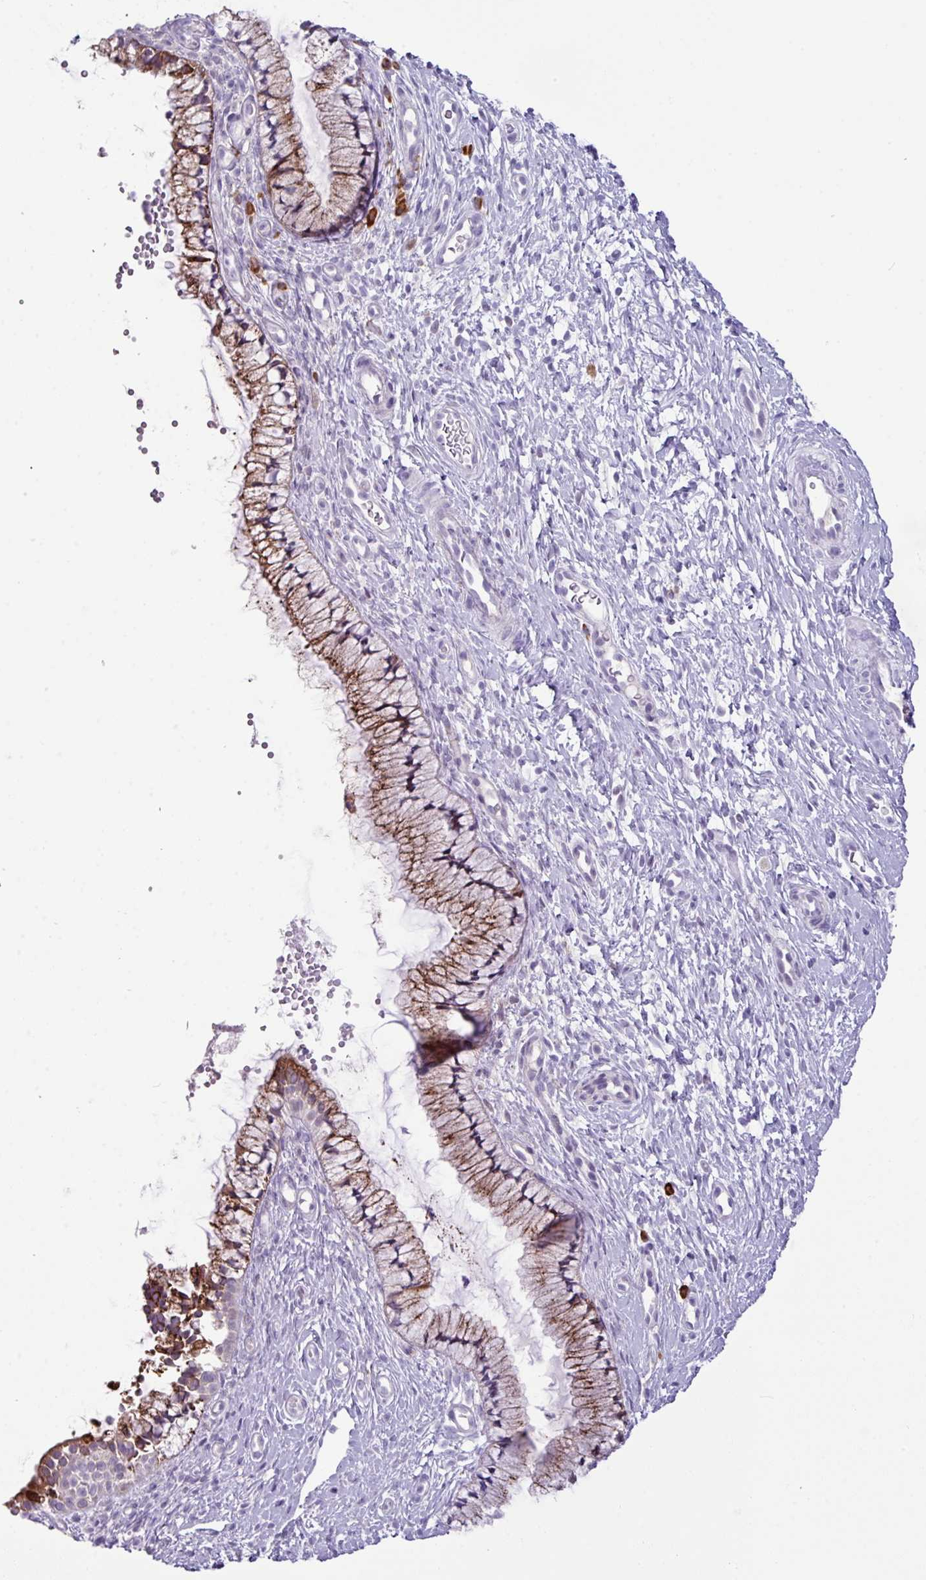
{"staining": {"intensity": "moderate", "quantity": "25%-75%", "location": "cytoplasmic/membranous"}, "tissue": "cervix", "cell_type": "Glandular cells", "image_type": "normal", "snomed": [{"axis": "morphology", "description": "Normal tissue, NOS"}, {"axis": "topography", "description": "Cervix"}], "caption": "Moderate cytoplasmic/membranous positivity for a protein is identified in about 25%-75% of glandular cells of normal cervix using immunohistochemistry.", "gene": "RGS21", "patient": {"sex": "female", "age": 36}}